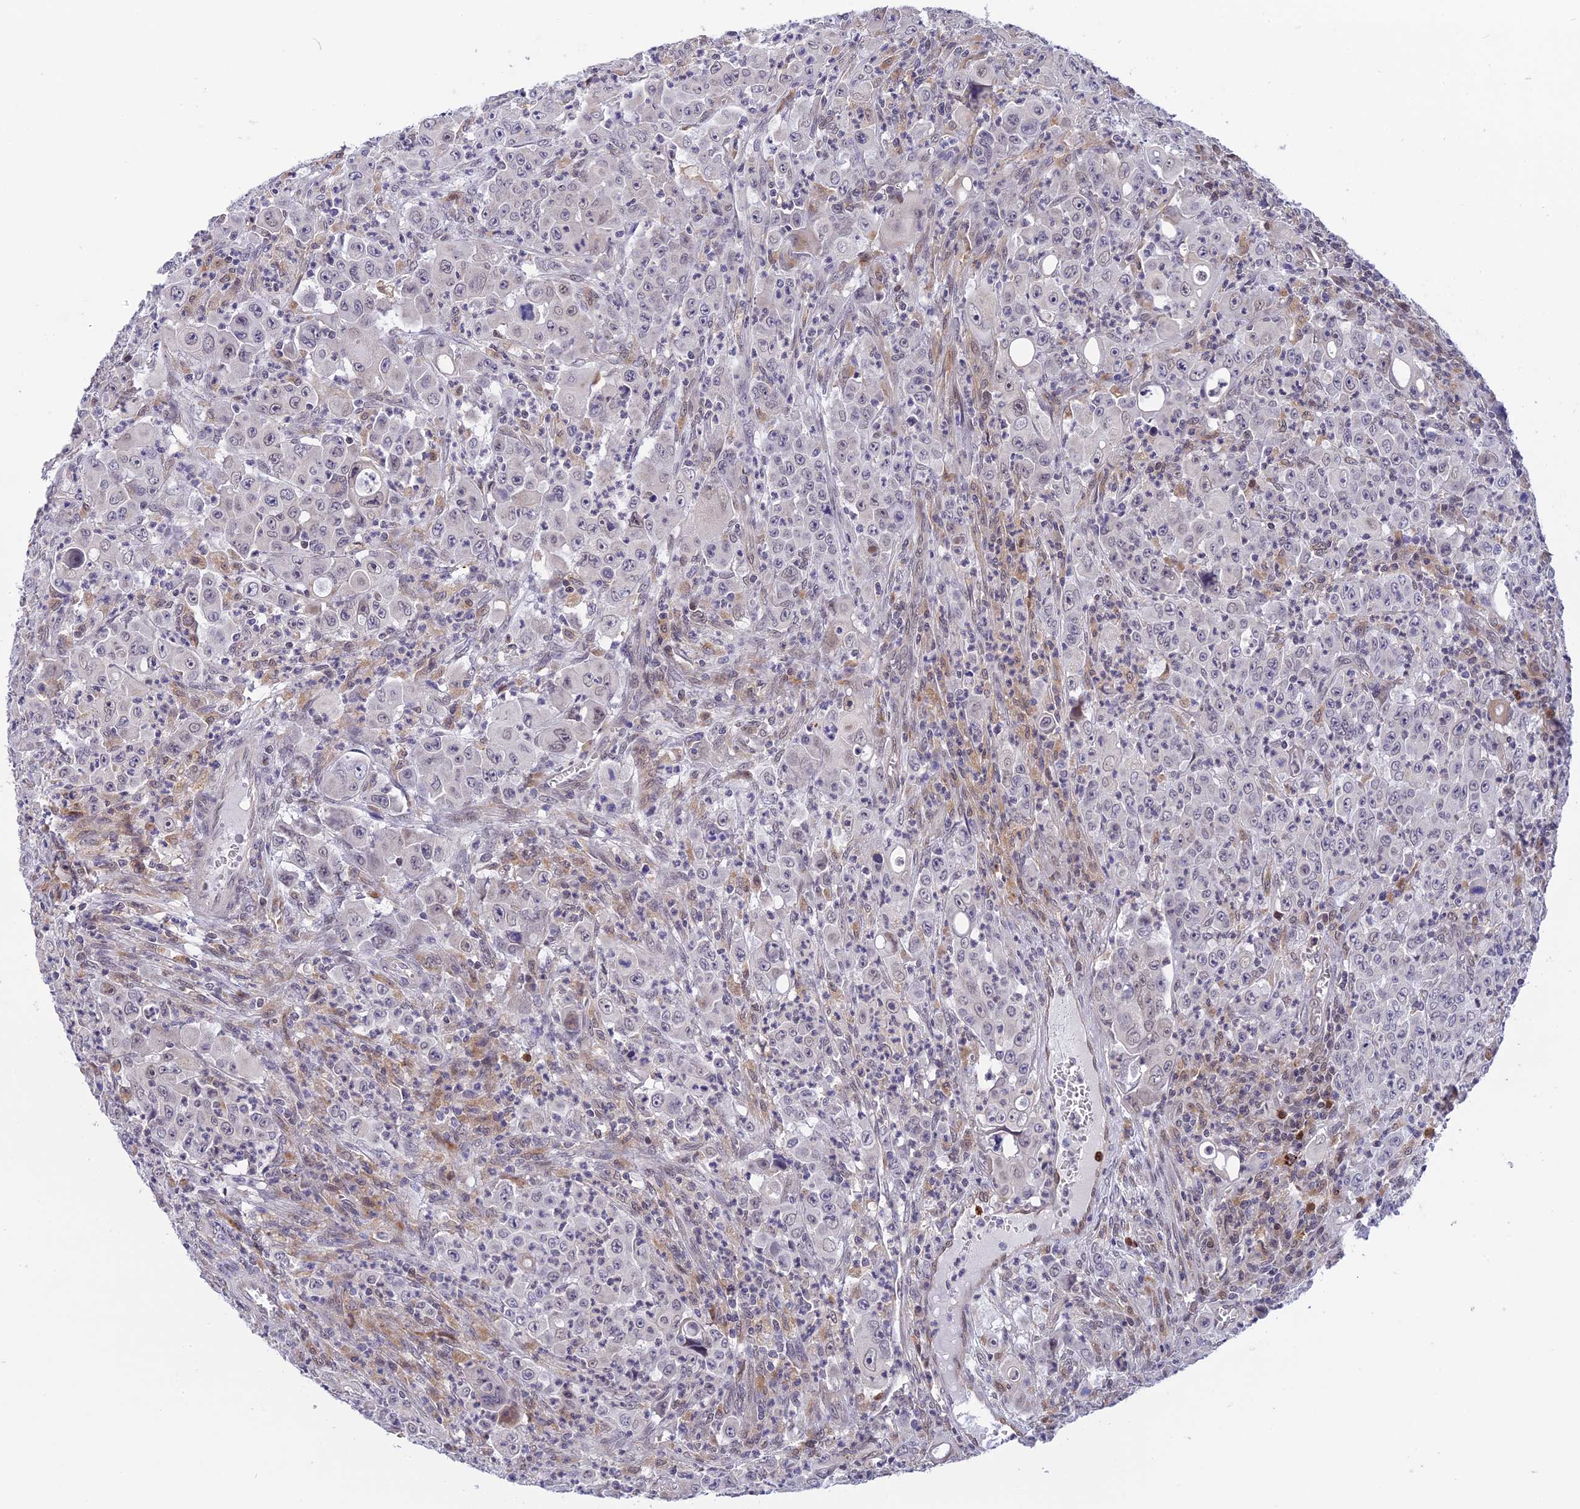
{"staining": {"intensity": "weak", "quantity": "<25%", "location": "nuclear"}, "tissue": "colorectal cancer", "cell_type": "Tumor cells", "image_type": "cancer", "snomed": [{"axis": "morphology", "description": "Adenocarcinoma, NOS"}, {"axis": "topography", "description": "Colon"}], "caption": "Immunohistochemical staining of colorectal adenocarcinoma displays no significant positivity in tumor cells.", "gene": "KCTD14", "patient": {"sex": "male", "age": 51}}